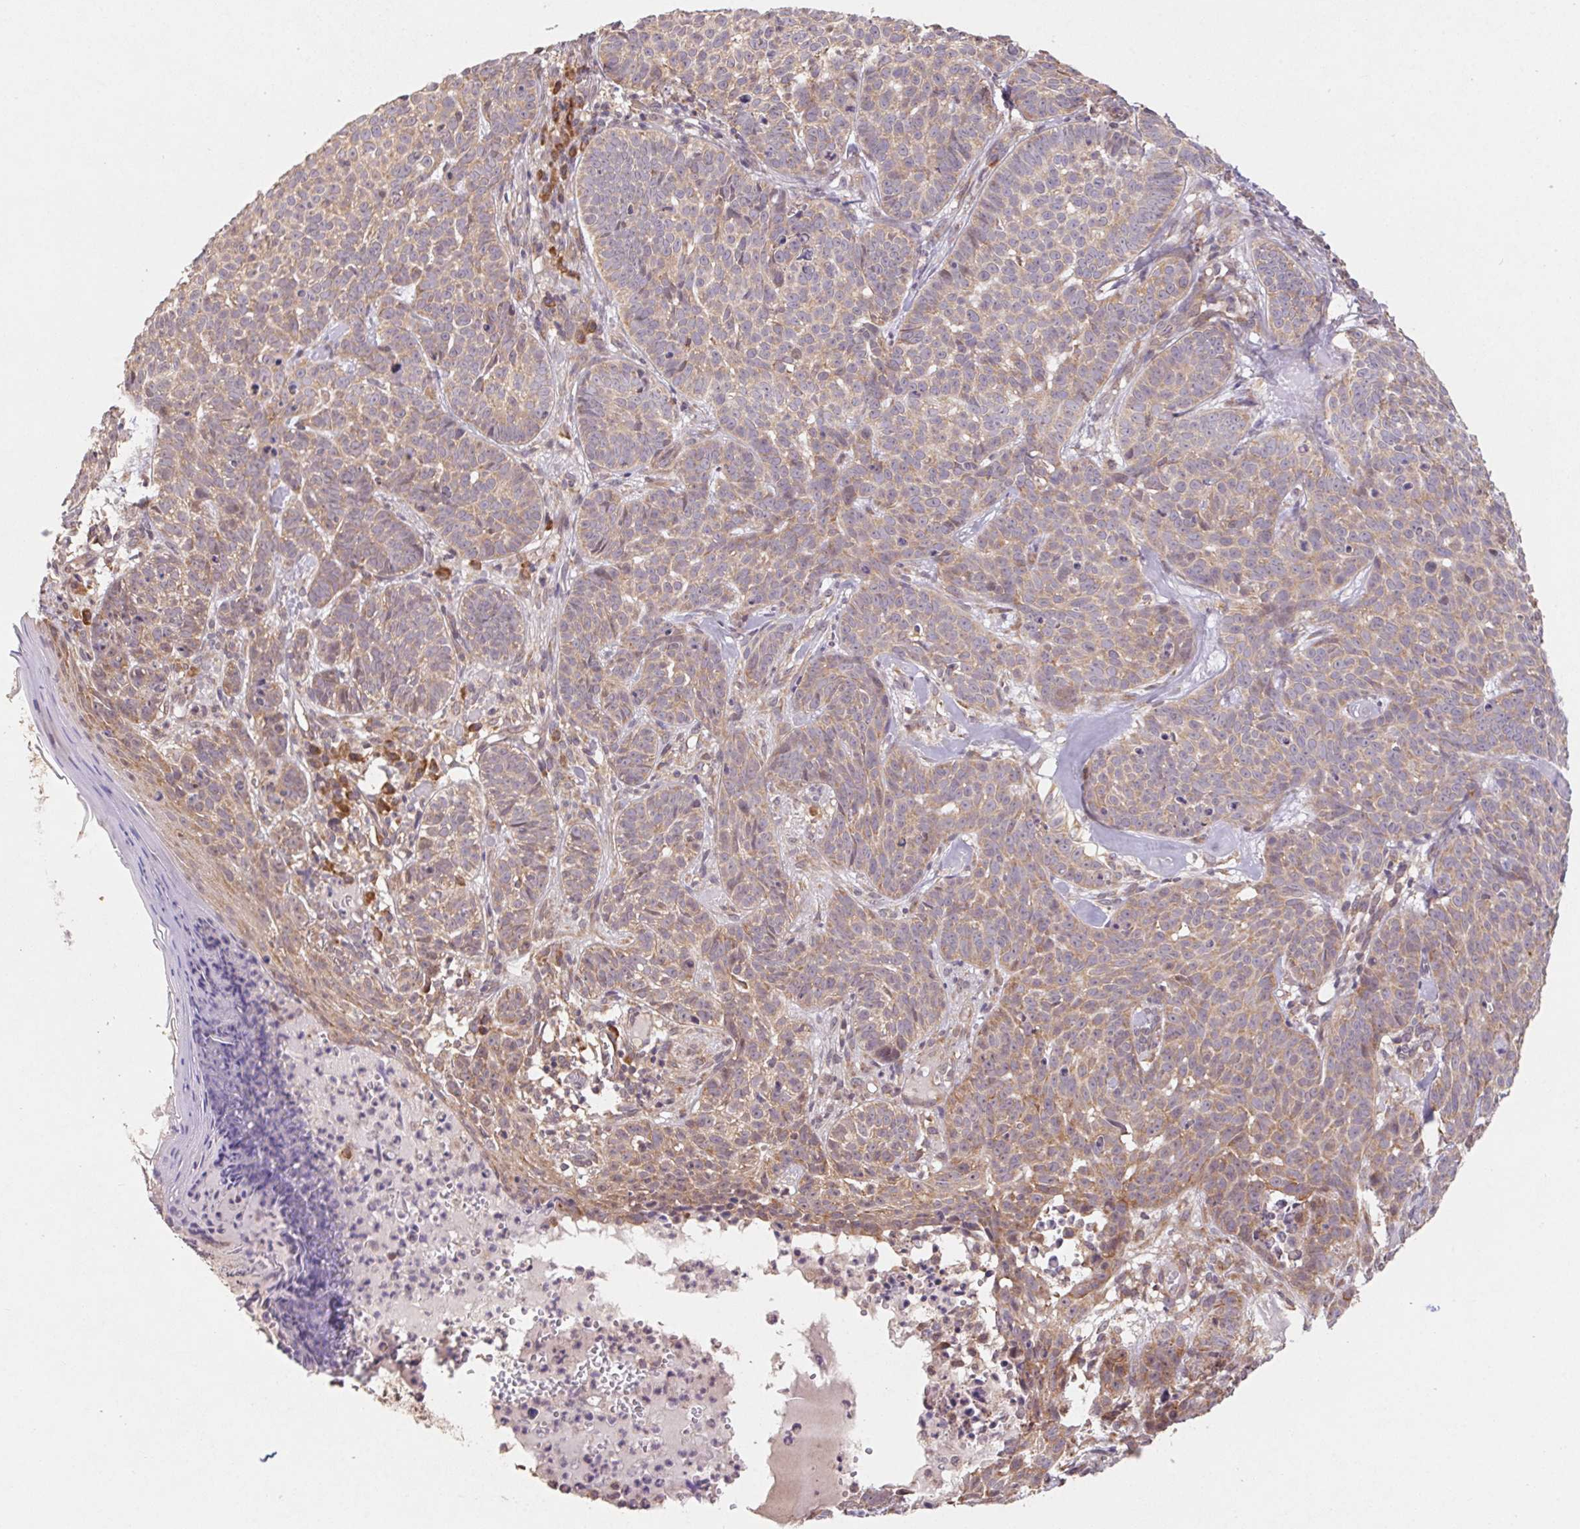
{"staining": {"intensity": "weak", "quantity": "25%-75%", "location": "cytoplasmic/membranous"}, "tissue": "skin cancer", "cell_type": "Tumor cells", "image_type": "cancer", "snomed": [{"axis": "morphology", "description": "Basal cell carcinoma"}, {"axis": "topography", "description": "Skin"}], "caption": "A low amount of weak cytoplasmic/membranous staining is present in approximately 25%-75% of tumor cells in skin basal cell carcinoma tissue.", "gene": "RPL27A", "patient": {"sex": "male", "age": 90}}